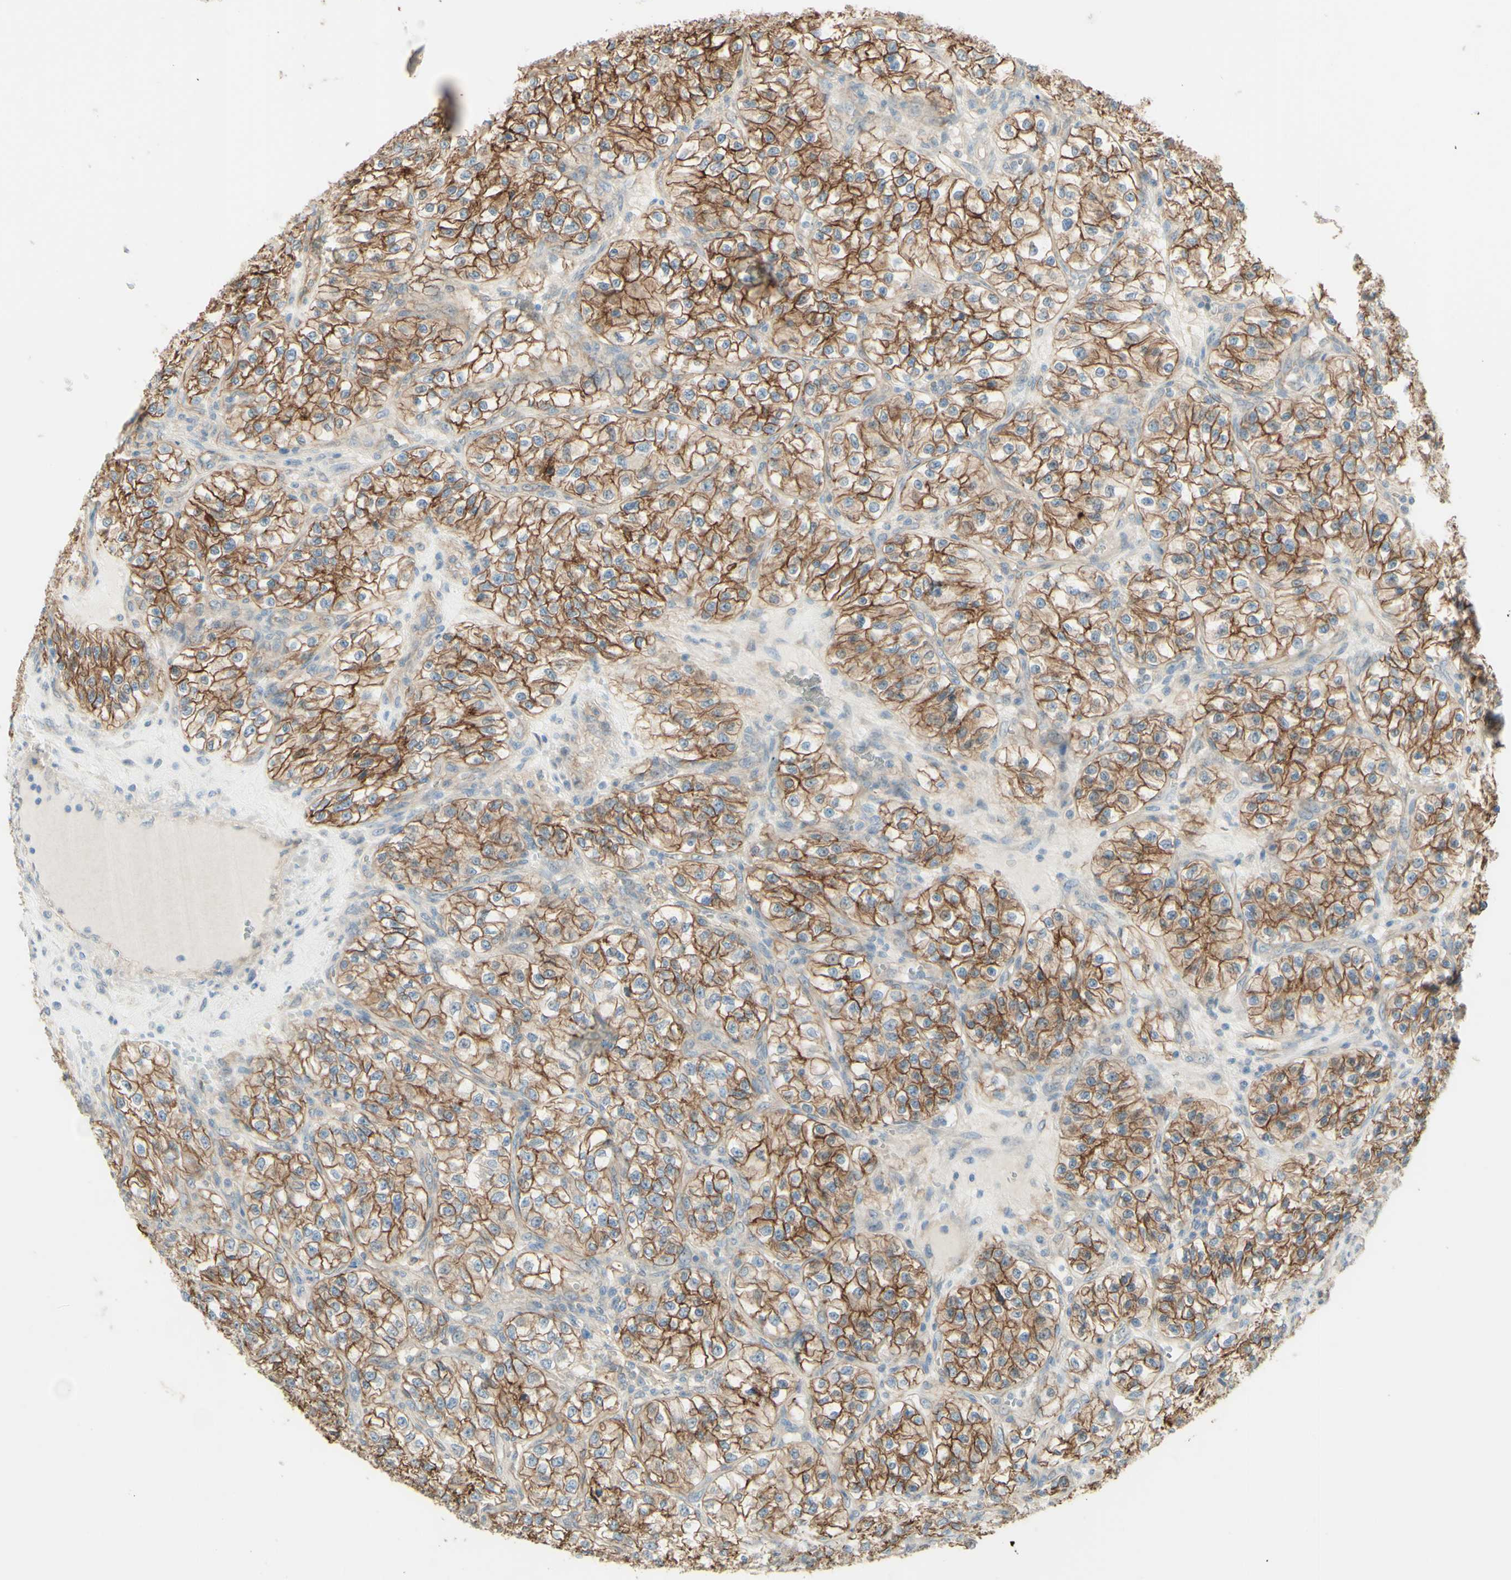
{"staining": {"intensity": "moderate", "quantity": ">75%", "location": "cytoplasmic/membranous"}, "tissue": "renal cancer", "cell_type": "Tumor cells", "image_type": "cancer", "snomed": [{"axis": "morphology", "description": "Adenocarcinoma, NOS"}, {"axis": "topography", "description": "Kidney"}], "caption": "There is medium levels of moderate cytoplasmic/membranous positivity in tumor cells of renal cancer (adenocarcinoma), as demonstrated by immunohistochemical staining (brown color).", "gene": "RNF149", "patient": {"sex": "female", "age": 57}}